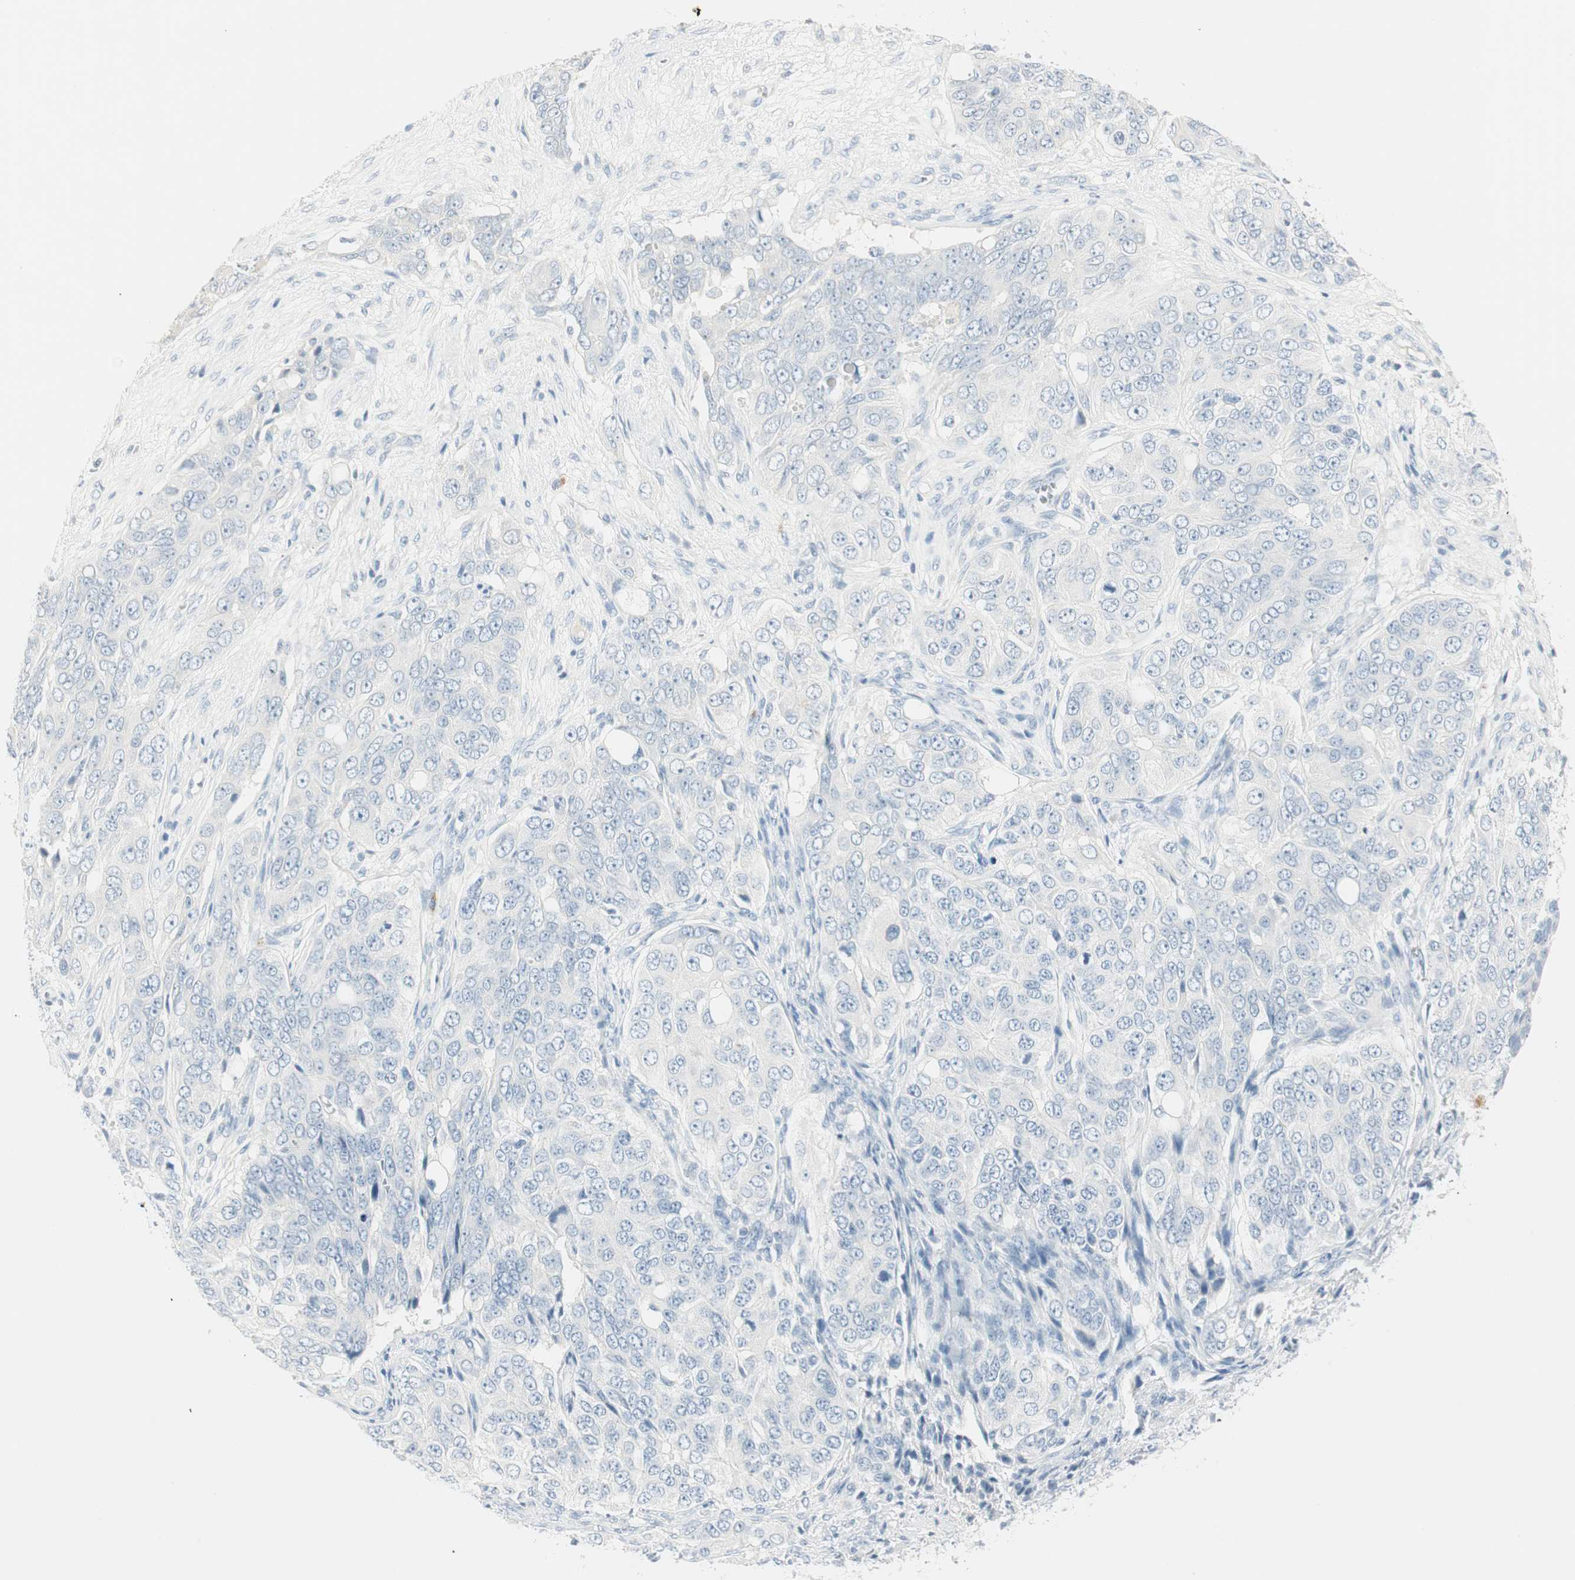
{"staining": {"intensity": "negative", "quantity": "none", "location": "none"}, "tissue": "ovarian cancer", "cell_type": "Tumor cells", "image_type": "cancer", "snomed": [{"axis": "morphology", "description": "Carcinoma, endometroid"}, {"axis": "topography", "description": "Ovary"}], "caption": "Tumor cells show no significant expression in ovarian cancer. The staining was performed using DAB (3,3'-diaminobenzidine) to visualize the protein expression in brown, while the nuclei were stained in blue with hematoxylin (Magnification: 20x).", "gene": "PRTN3", "patient": {"sex": "female", "age": 51}}